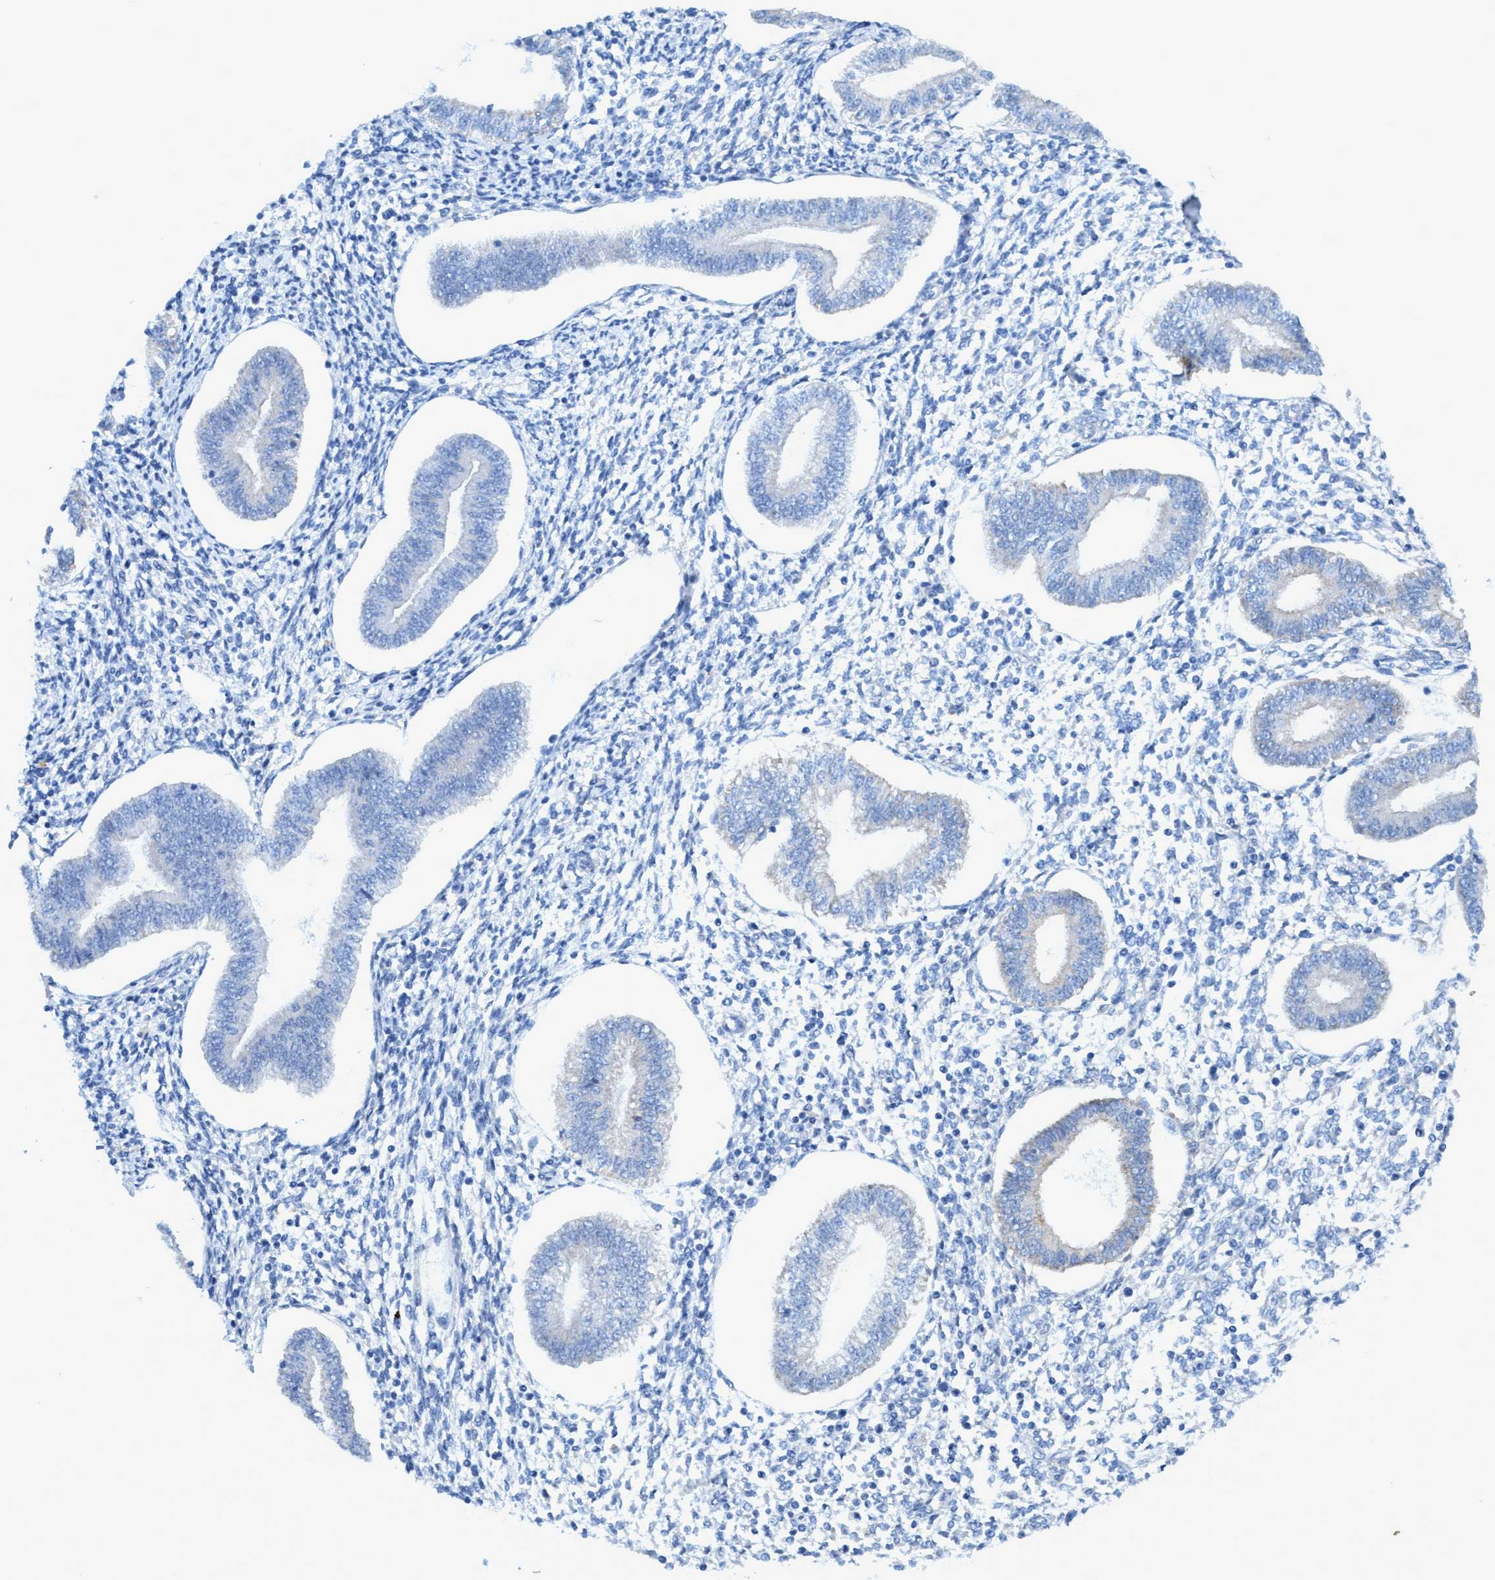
{"staining": {"intensity": "weak", "quantity": "<25%", "location": "cytoplasmic/membranous"}, "tissue": "endometrium", "cell_type": "Cells in endometrial stroma", "image_type": "normal", "snomed": [{"axis": "morphology", "description": "Normal tissue, NOS"}, {"axis": "topography", "description": "Endometrium"}], "caption": "This is a photomicrograph of immunohistochemistry staining of unremarkable endometrium, which shows no staining in cells in endometrial stroma. (DAB immunohistochemistry, high magnification).", "gene": "GULP1", "patient": {"sex": "female", "age": 50}}